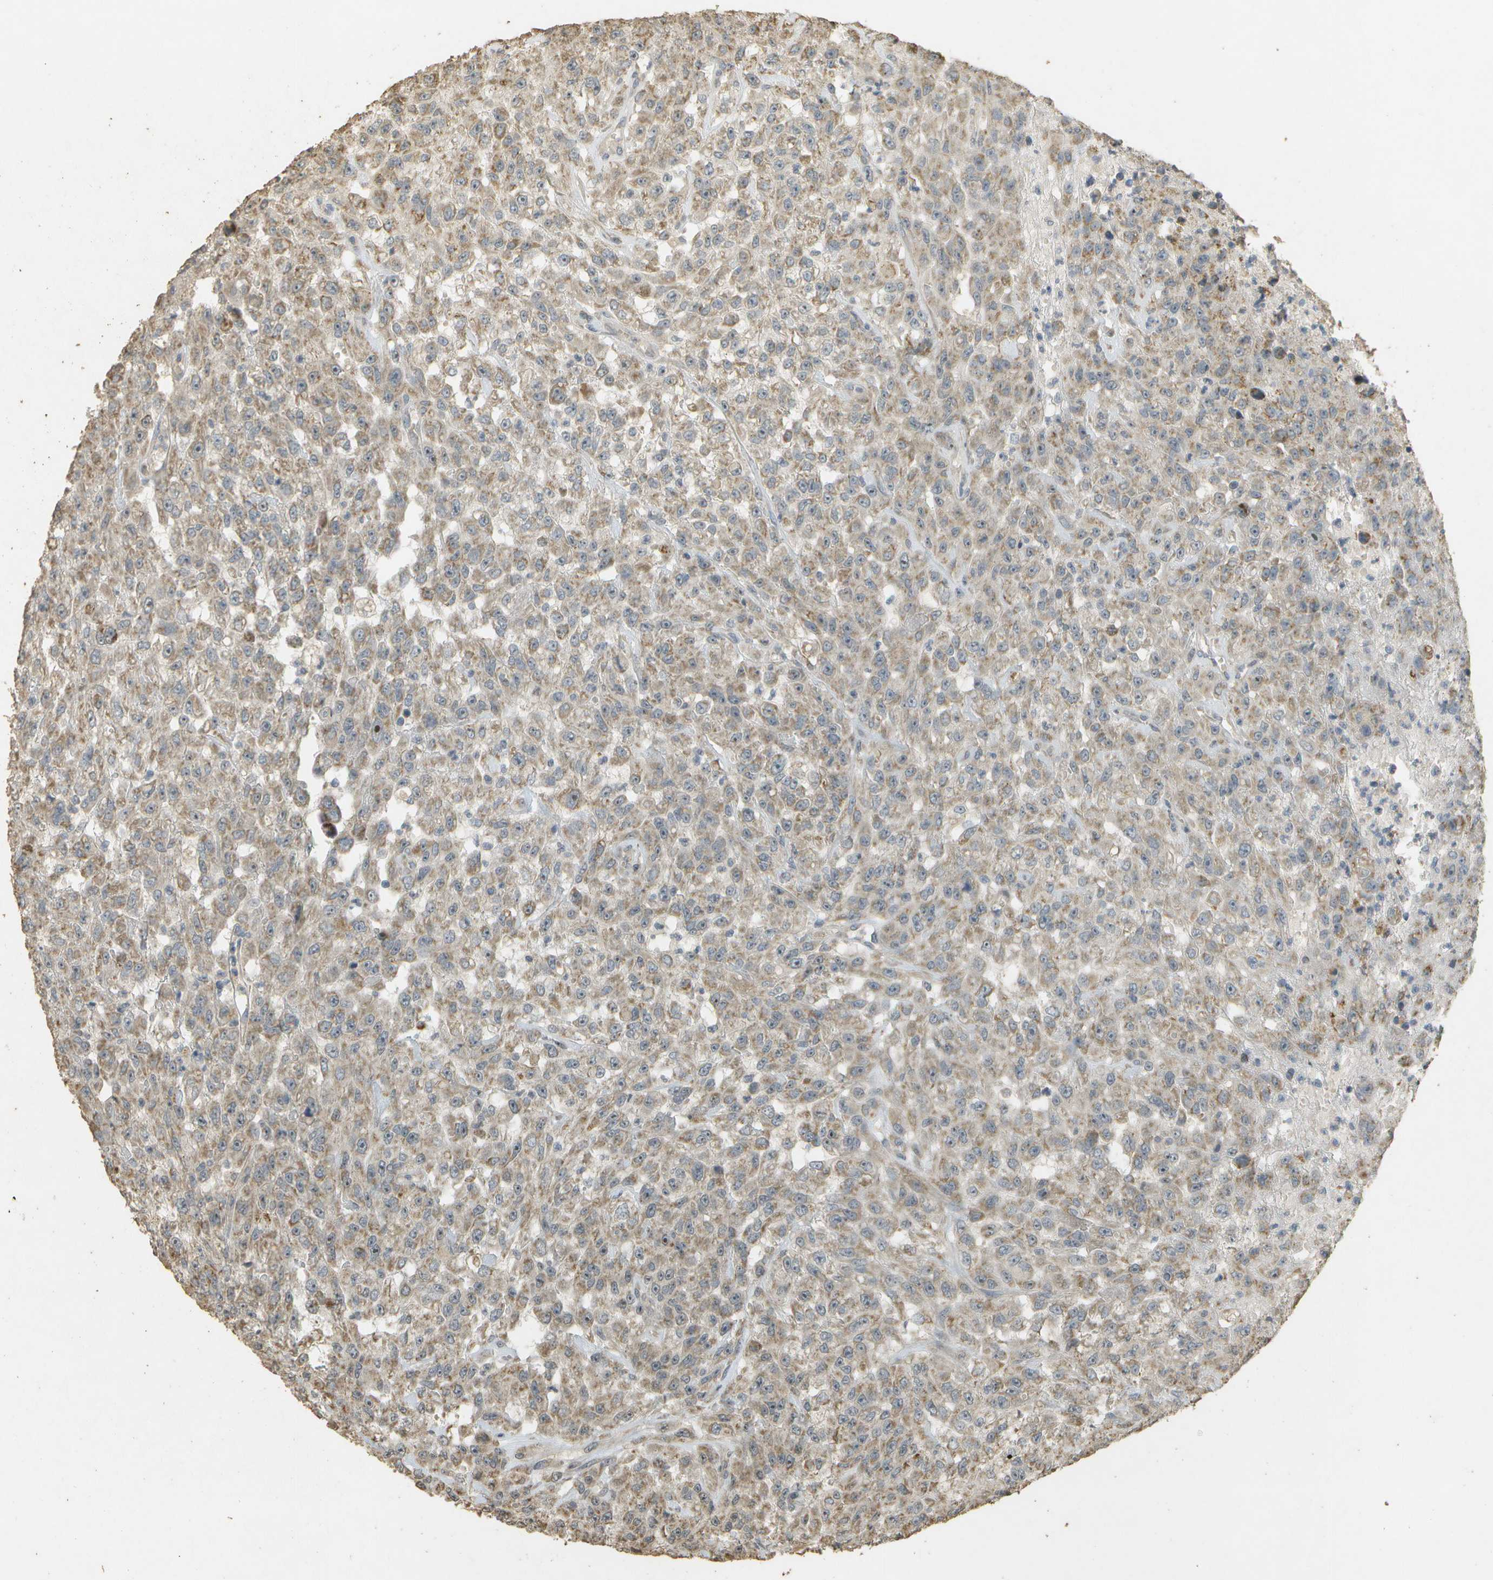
{"staining": {"intensity": "weak", "quantity": ">75%", "location": "cytoplasmic/membranous"}, "tissue": "urothelial cancer", "cell_type": "Tumor cells", "image_type": "cancer", "snomed": [{"axis": "morphology", "description": "Urothelial carcinoma, High grade"}, {"axis": "topography", "description": "Urinary bladder"}], "caption": "Protein staining of urothelial carcinoma (high-grade) tissue displays weak cytoplasmic/membranous expression in about >75% of tumor cells.", "gene": "RAB21", "patient": {"sex": "male", "age": 46}}